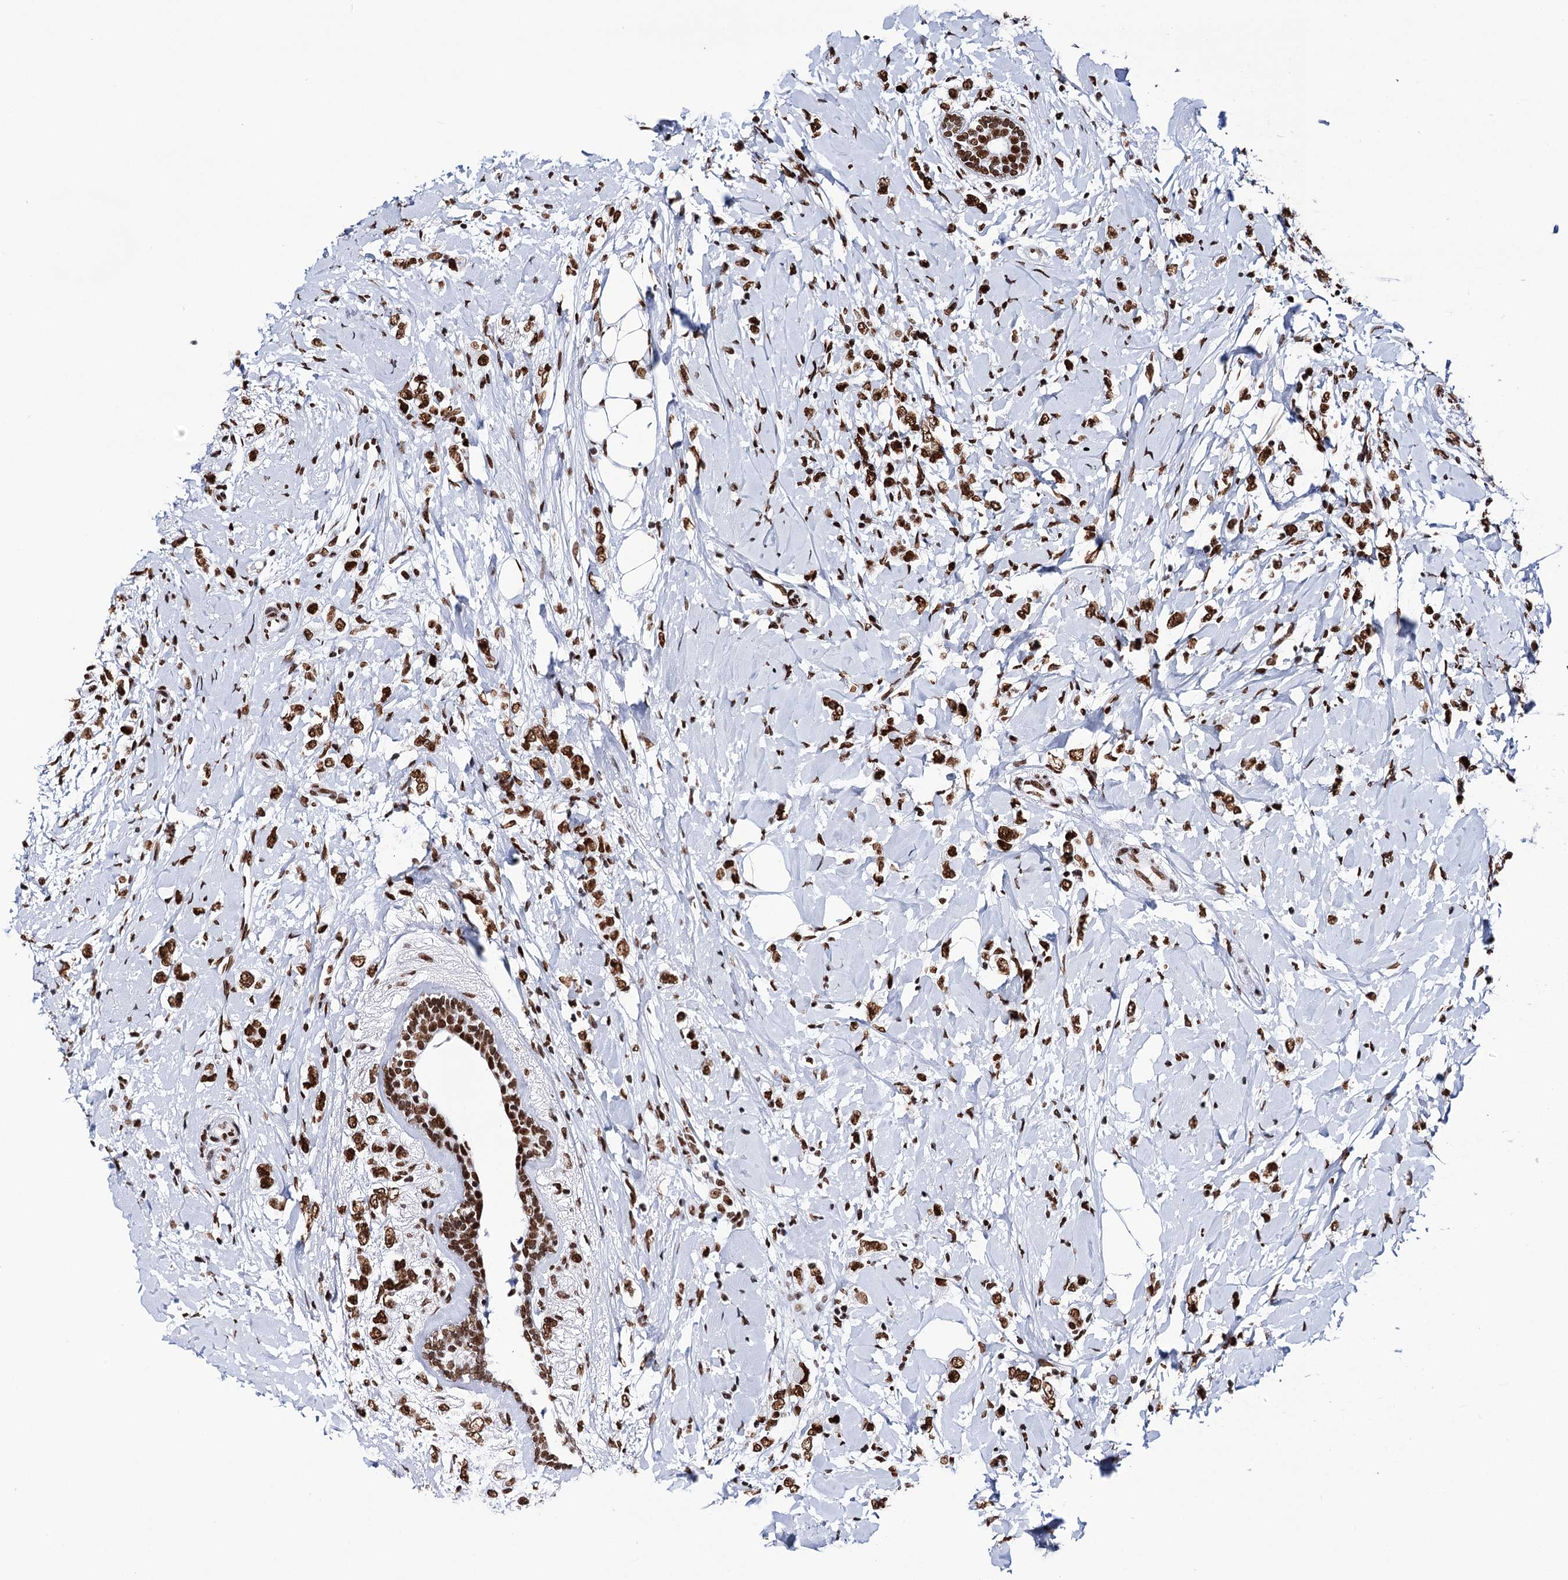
{"staining": {"intensity": "strong", "quantity": ">75%", "location": "nuclear"}, "tissue": "breast cancer", "cell_type": "Tumor cells", "image_type": "cancer", "snomed": [{"axis": "morphology", "description": "Normal tissue, NOS"}, {"axis": "morphology", "description": "Lobular carcinoma"}, {"axis": "topography", "description": "Breast"}], "caption": "About >75% of tumor cells in human lobular carcinoma (breast) reveal strong nuclear protein positivity as visualized by brown immunohistochemical staining.", "gene": "MATR3", "patient": {"sex": "female", "age": 47}}